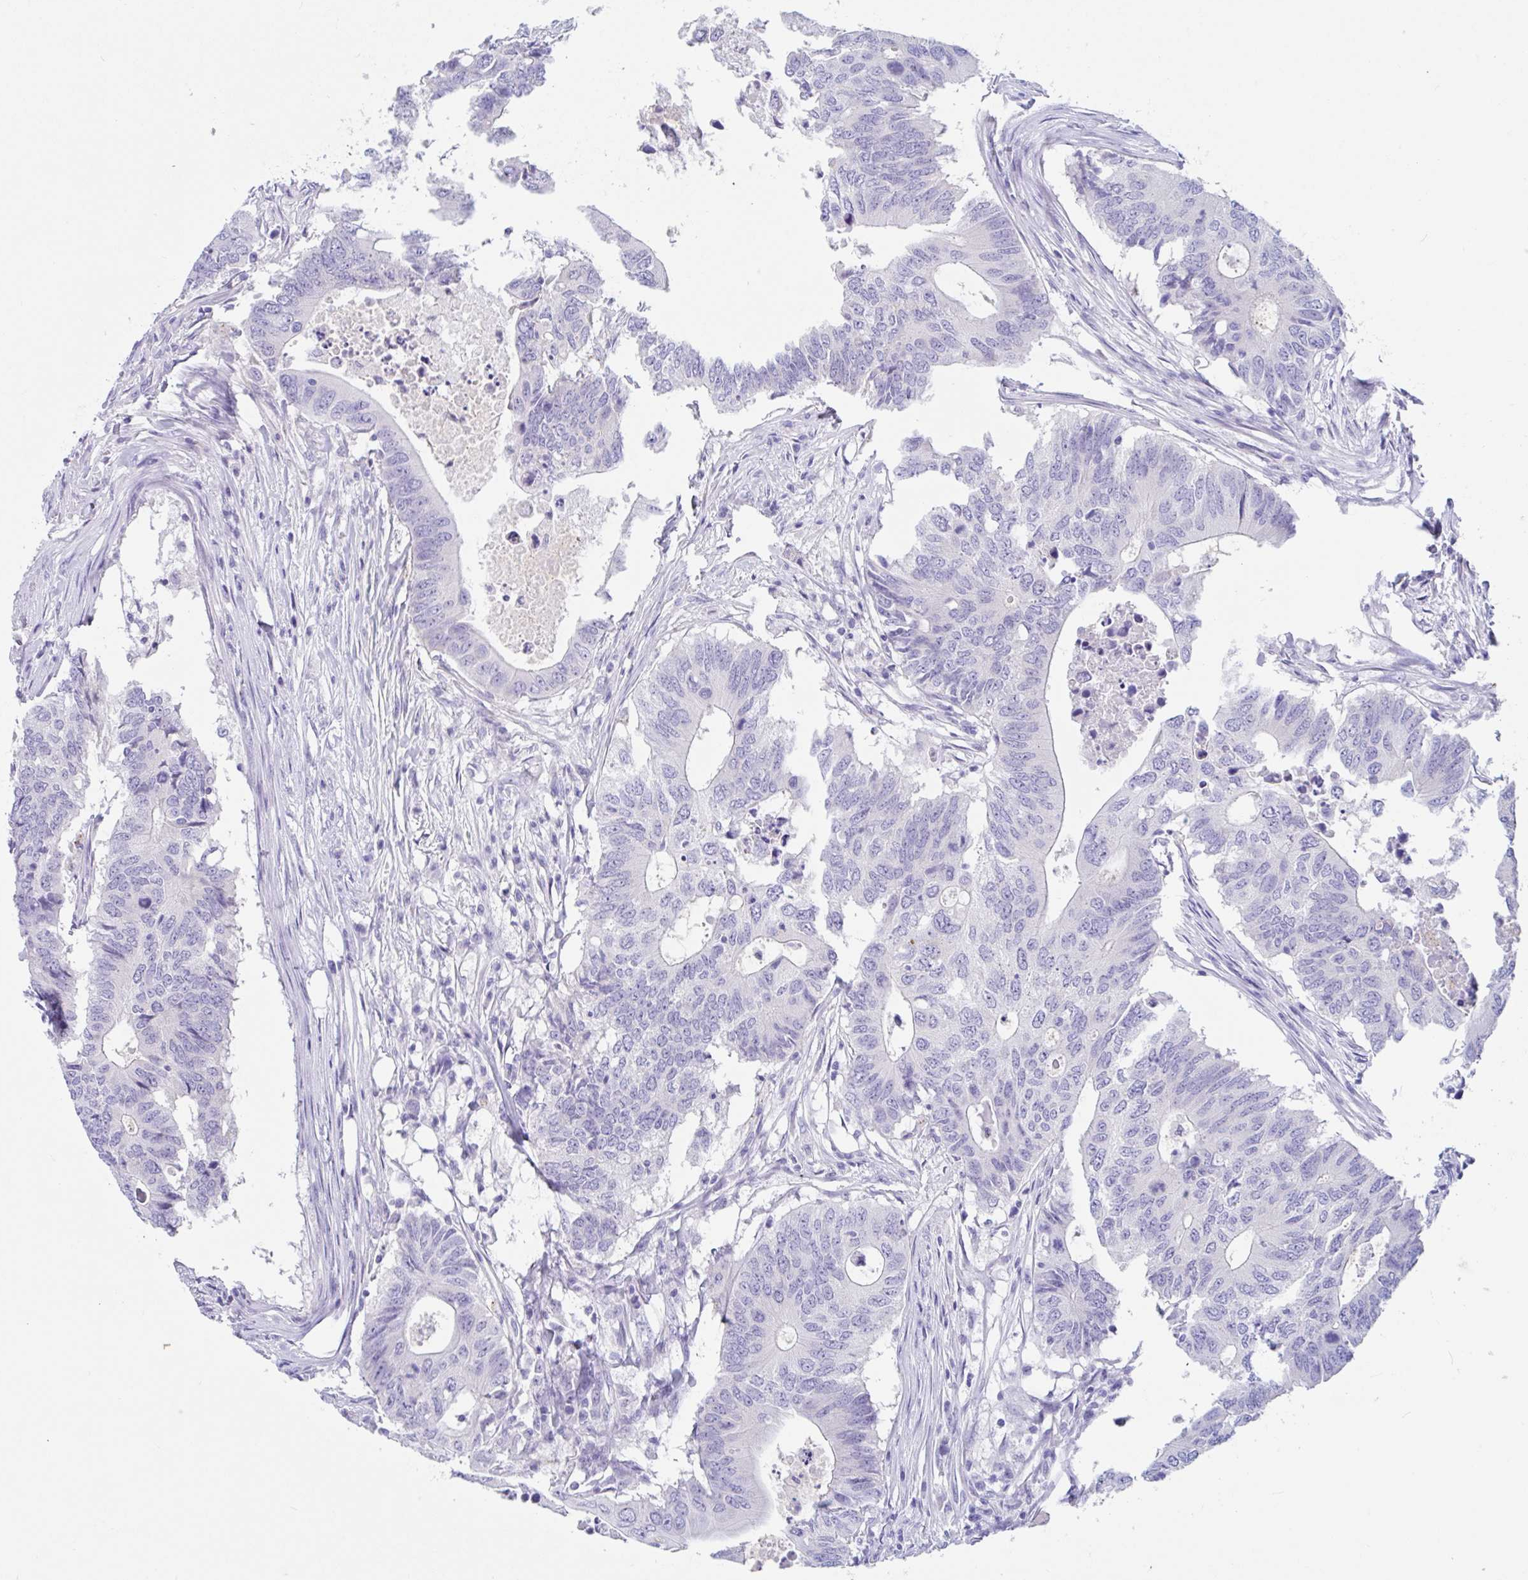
{"staining": {"intensity": "negative", "quantity": "none", "location": "none"}, "tissue": "colorectal cancer", "cell_type": "Tumor cells", "image_type": "cancer", "snomed": [{"axis": "morphology", "description": "Adenocarcinoma, NOS"}, {"axis": "topography", "description": "Colon"}], "caption": "Human colorectal cancer (adenocarcinoma) stained for a protein using IHC displays no positivity in tumor cells.", "gene": "OR6N2", "patient": {"sex": "male", "age": 71}}